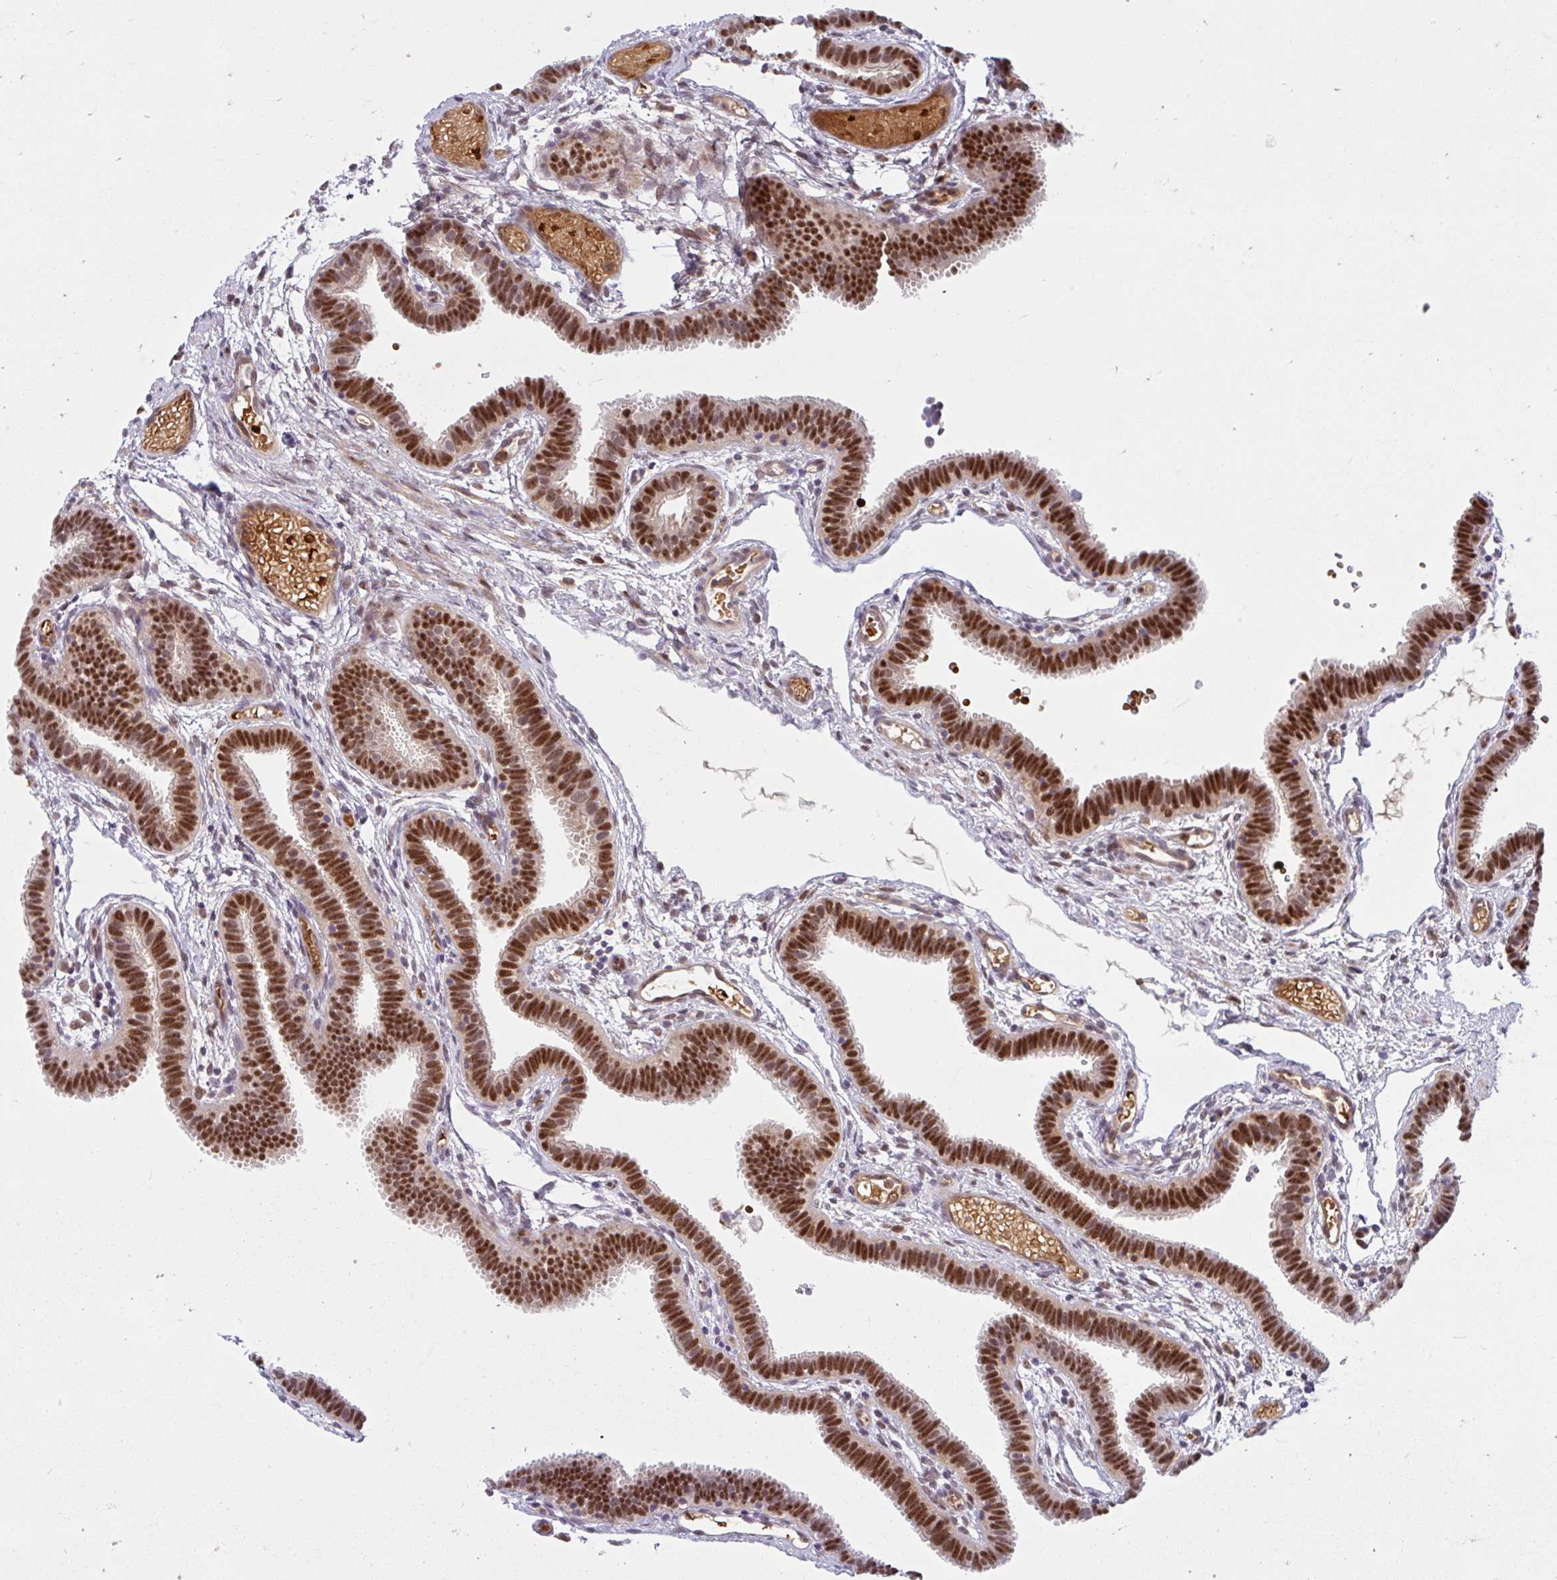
{"staining": {"intensity": "strong", "quantity": ">75%", "location": "cytoplasmic/membranous,nuclear"}, "tissue": "fallopian tube", "cell_type": "Glandular cells", "image_type": "normal", "snomed": [{"axis": "morphology", "description": "Normal tissue, NOS"}, {"axis": "topography", "description": "Fallopian tube"}], "caption": "A brown stain shows strong cytoplasmic/membranous,nuclear expression of a protein in glandular cells of benign human fallopian tube. Nuclei are stained in blue.", "gene": "HMBS", "patient": {"sex": "female", "age": 37}}